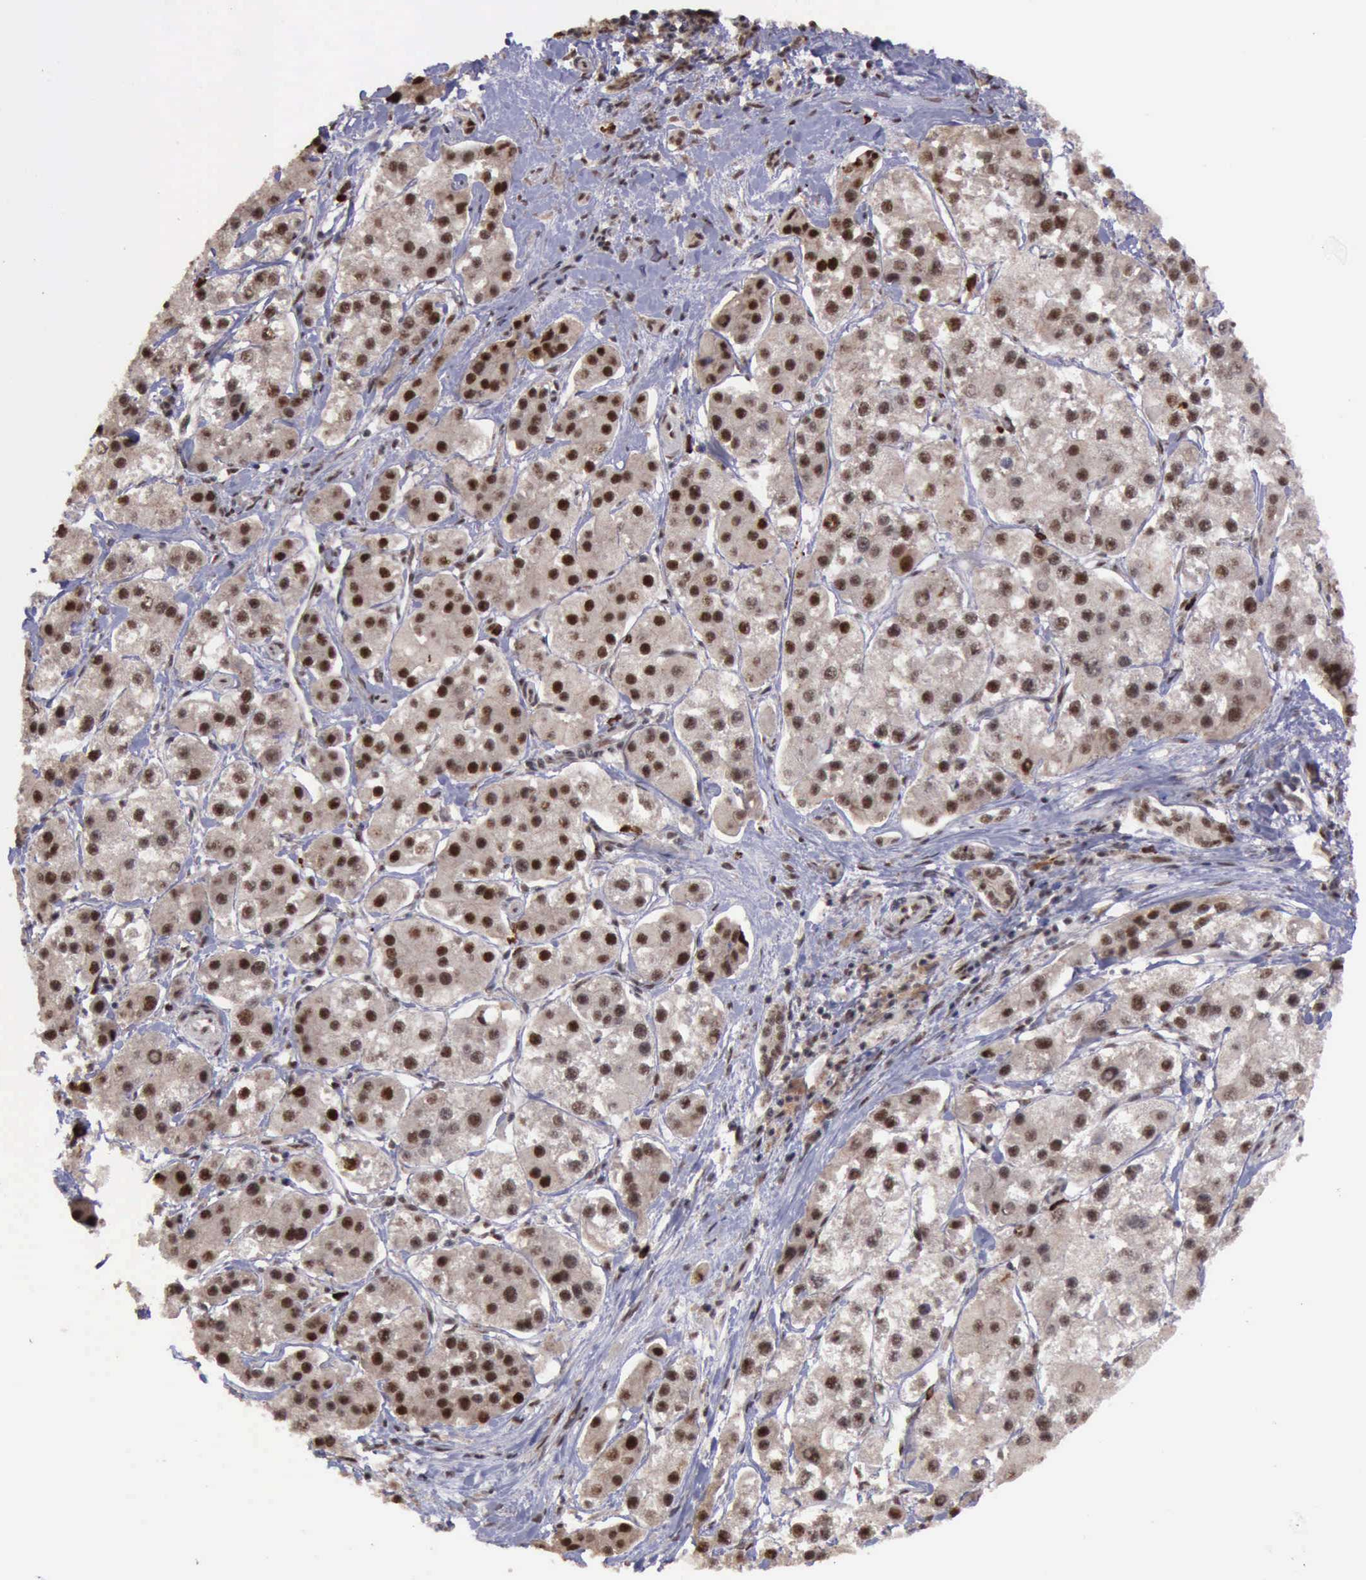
{"staining": {"intensity": "moderate", "quantity": ">75%", "location": "cytoplasmic/membranous,nuclear"}, "tissue": "liver cancer", "cell_type": "Tumor cells", "image_type": "cancer", "snomed": [{"axis": "morphology", "description": "Carcinoma, Hepatocellular, NOS"}, {"axis": "topography", "description": "Liver"}], "caption": "This micrograph displays immunohistochemistry (IHC) staining of liver hepatocellular carcinoma, with medium moderate cytoplasmic/membranous and nuclear staining in approximately >75% of tumor cells.", "gene": "TRMT2A", "patient": {"sex": "female", "age": 85}}